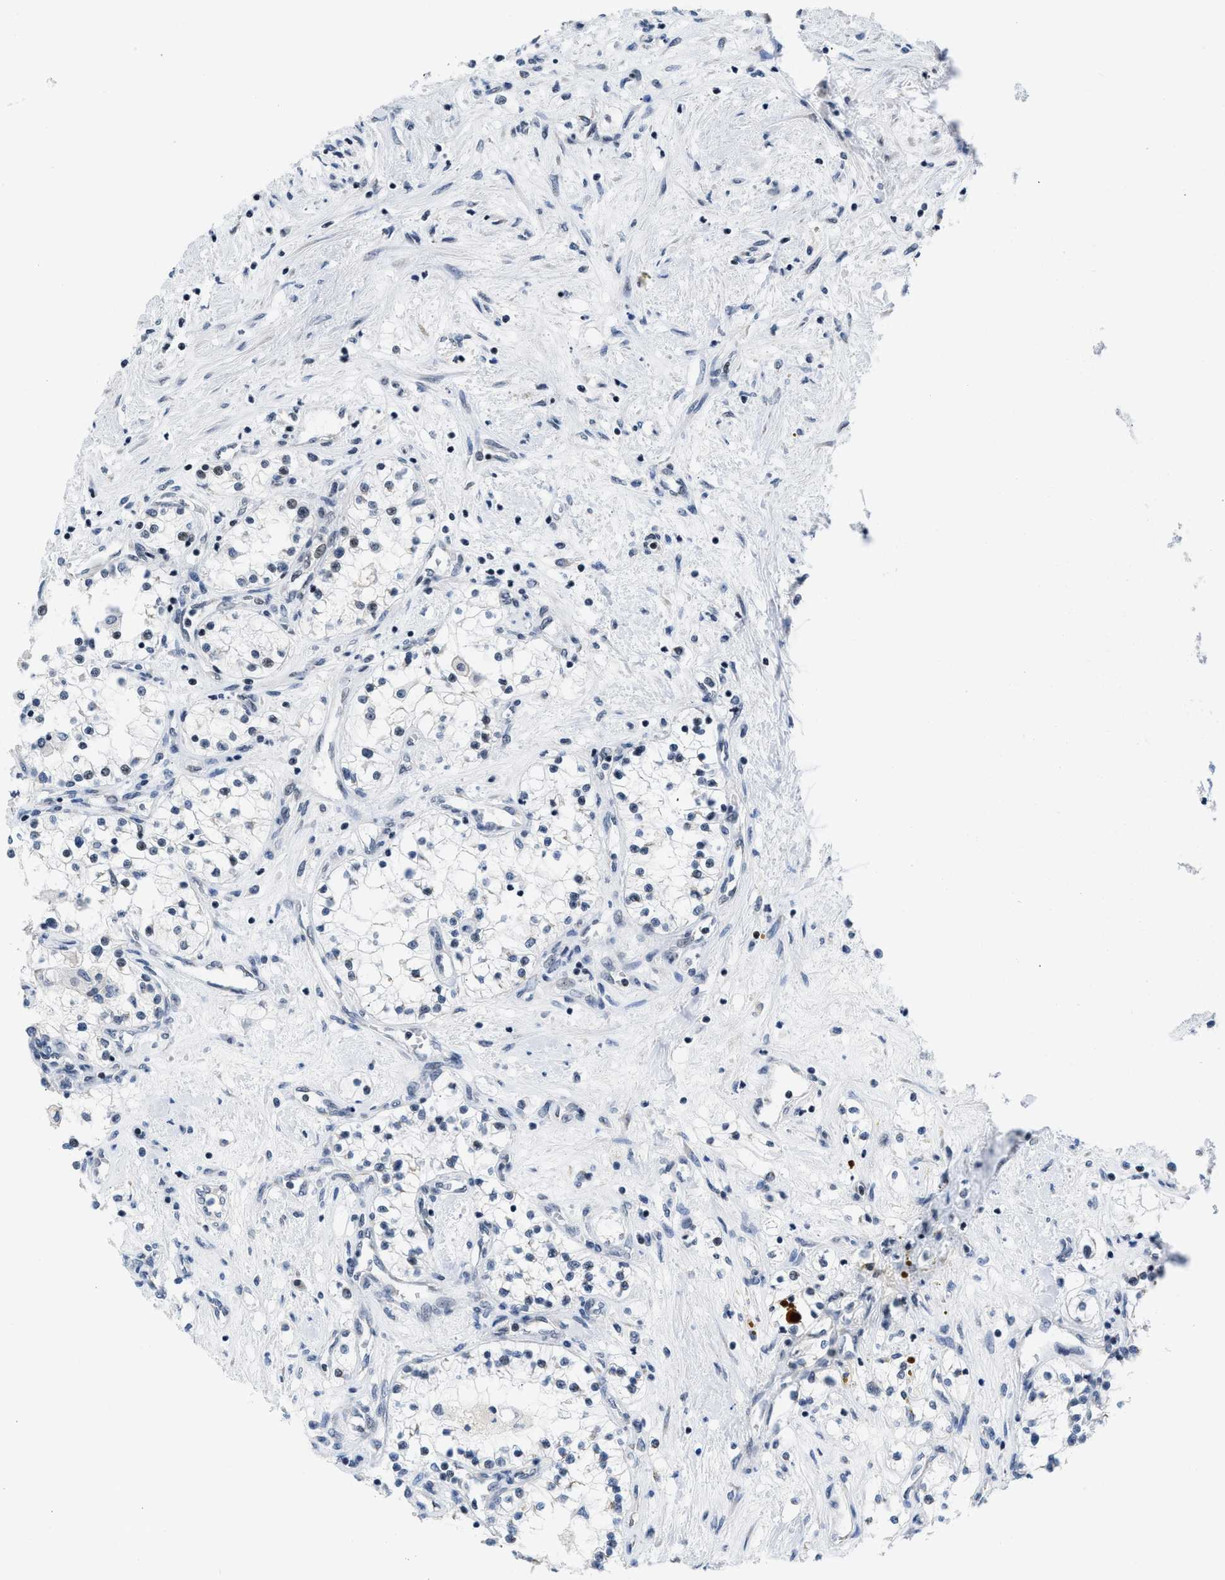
{"staining": {"intensity": "weak", "quantity": "<25%", "location": "nuclear"}, "tissue": "renal cancer", "cell_type": "Tumor cells", "image_type": "cancer", "snomed": [{"axis": "morphology", "description": "Adenocarcinoma, NOS"}, {"axis": "topography", "description": "Kidney"}], "caption": "Protein analysis of renal cancer (adenocarcinoma) demonstrates no significant staining in tumor cells.", "gene": "TERF2IP", "patient": {"sex": "male", "age": 68}}